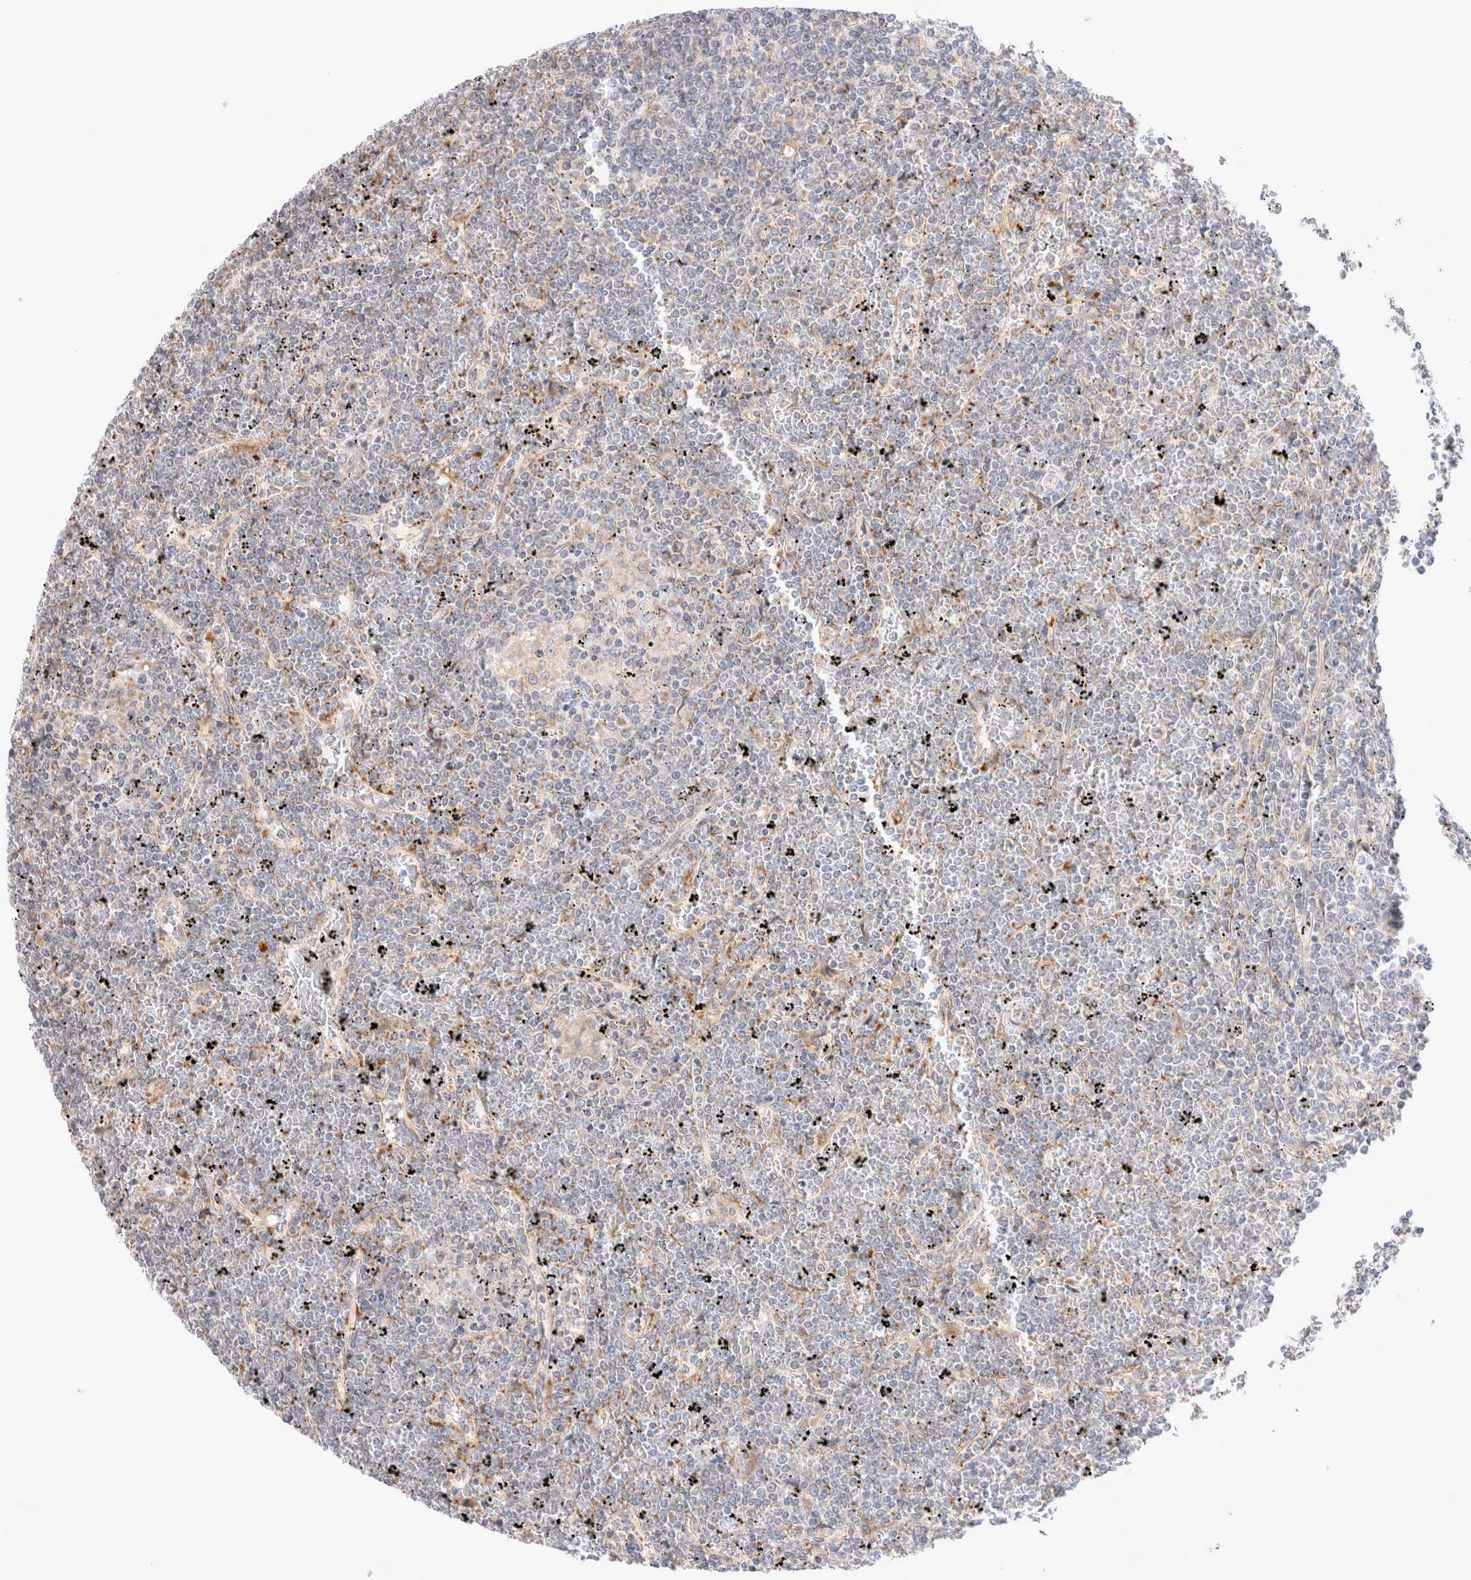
{"staining": {"intensity": "weak", "quantity": "<25%", "location": "cytoplasmic/membranous"}, "tissue": "lymphoma", "cell_type": "Tumor cells", "image_type": "cancer", "snomed": [{"axis": "morphology", "description": "Malignant lymphoma, non-Hodgkin's type, Low grade"}, {"axis": "topography", "description": "Spleen"}], "caption": "A high-resolution micrograph shows immunohistochemistry staining of low-grade malignant lymphoma, non-Hodgkin's type, which demonstrates no significant staining in tumor cells.", "gene": "NPC1", "patient": {"sex": "female", "age": 19}}